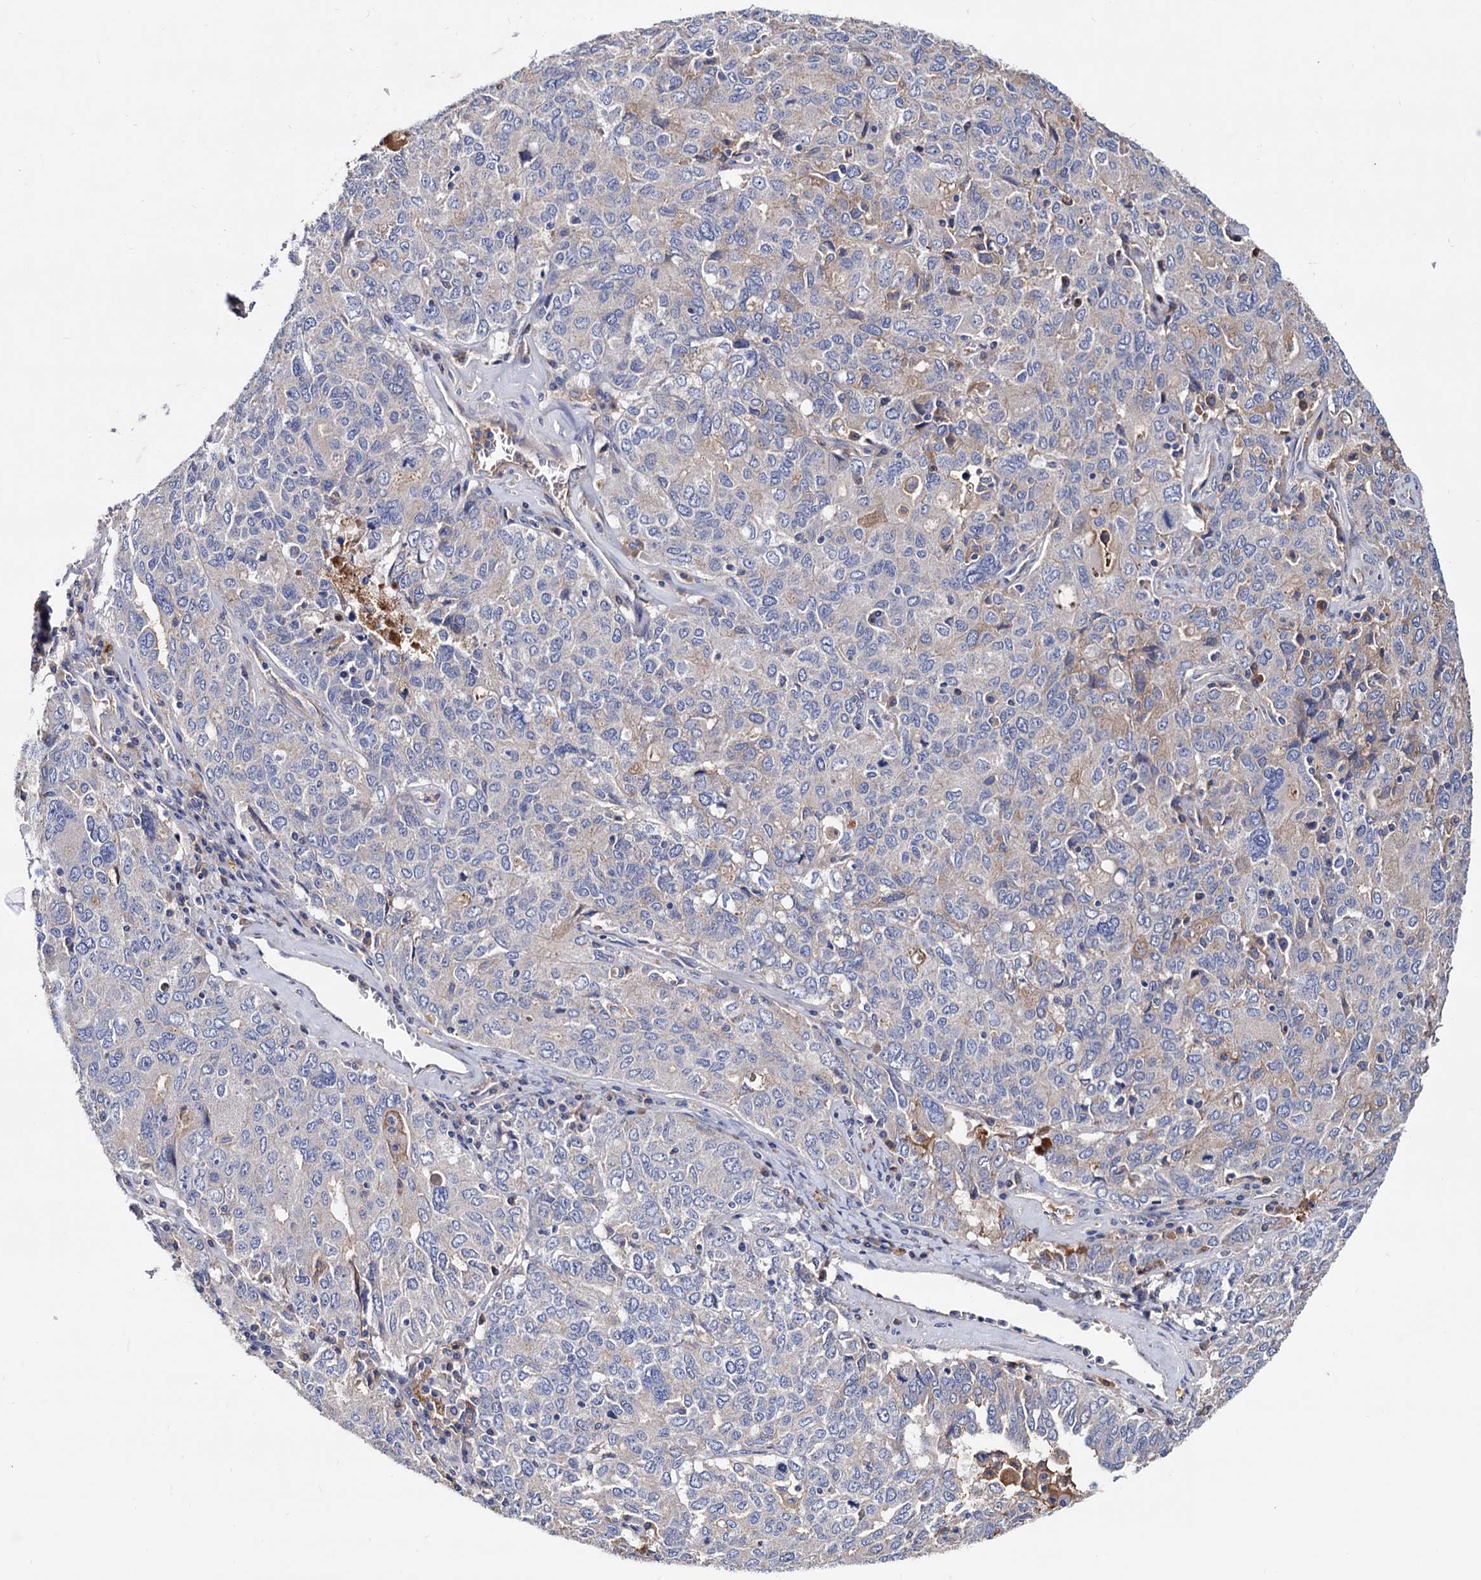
{"staining": {"intensity": "negative", "quantity": "none", "location": "none"}, "tissue": "ovarian cancer", "cell_type": "Tumor cells", "image_type": "cancer", "snomed": [{"axis": "morphology", "description": "Carcinoma, endometroid"}, {"axis": "topography", "description": "Ovary"}], "caption": "A high-resolution photomicrograph shows IHC staining of ovarian cancer, which reveals no significant expression in tumor cells.", "gene": "NPAS4", "patient": {"sex": "female", "age": 62}}